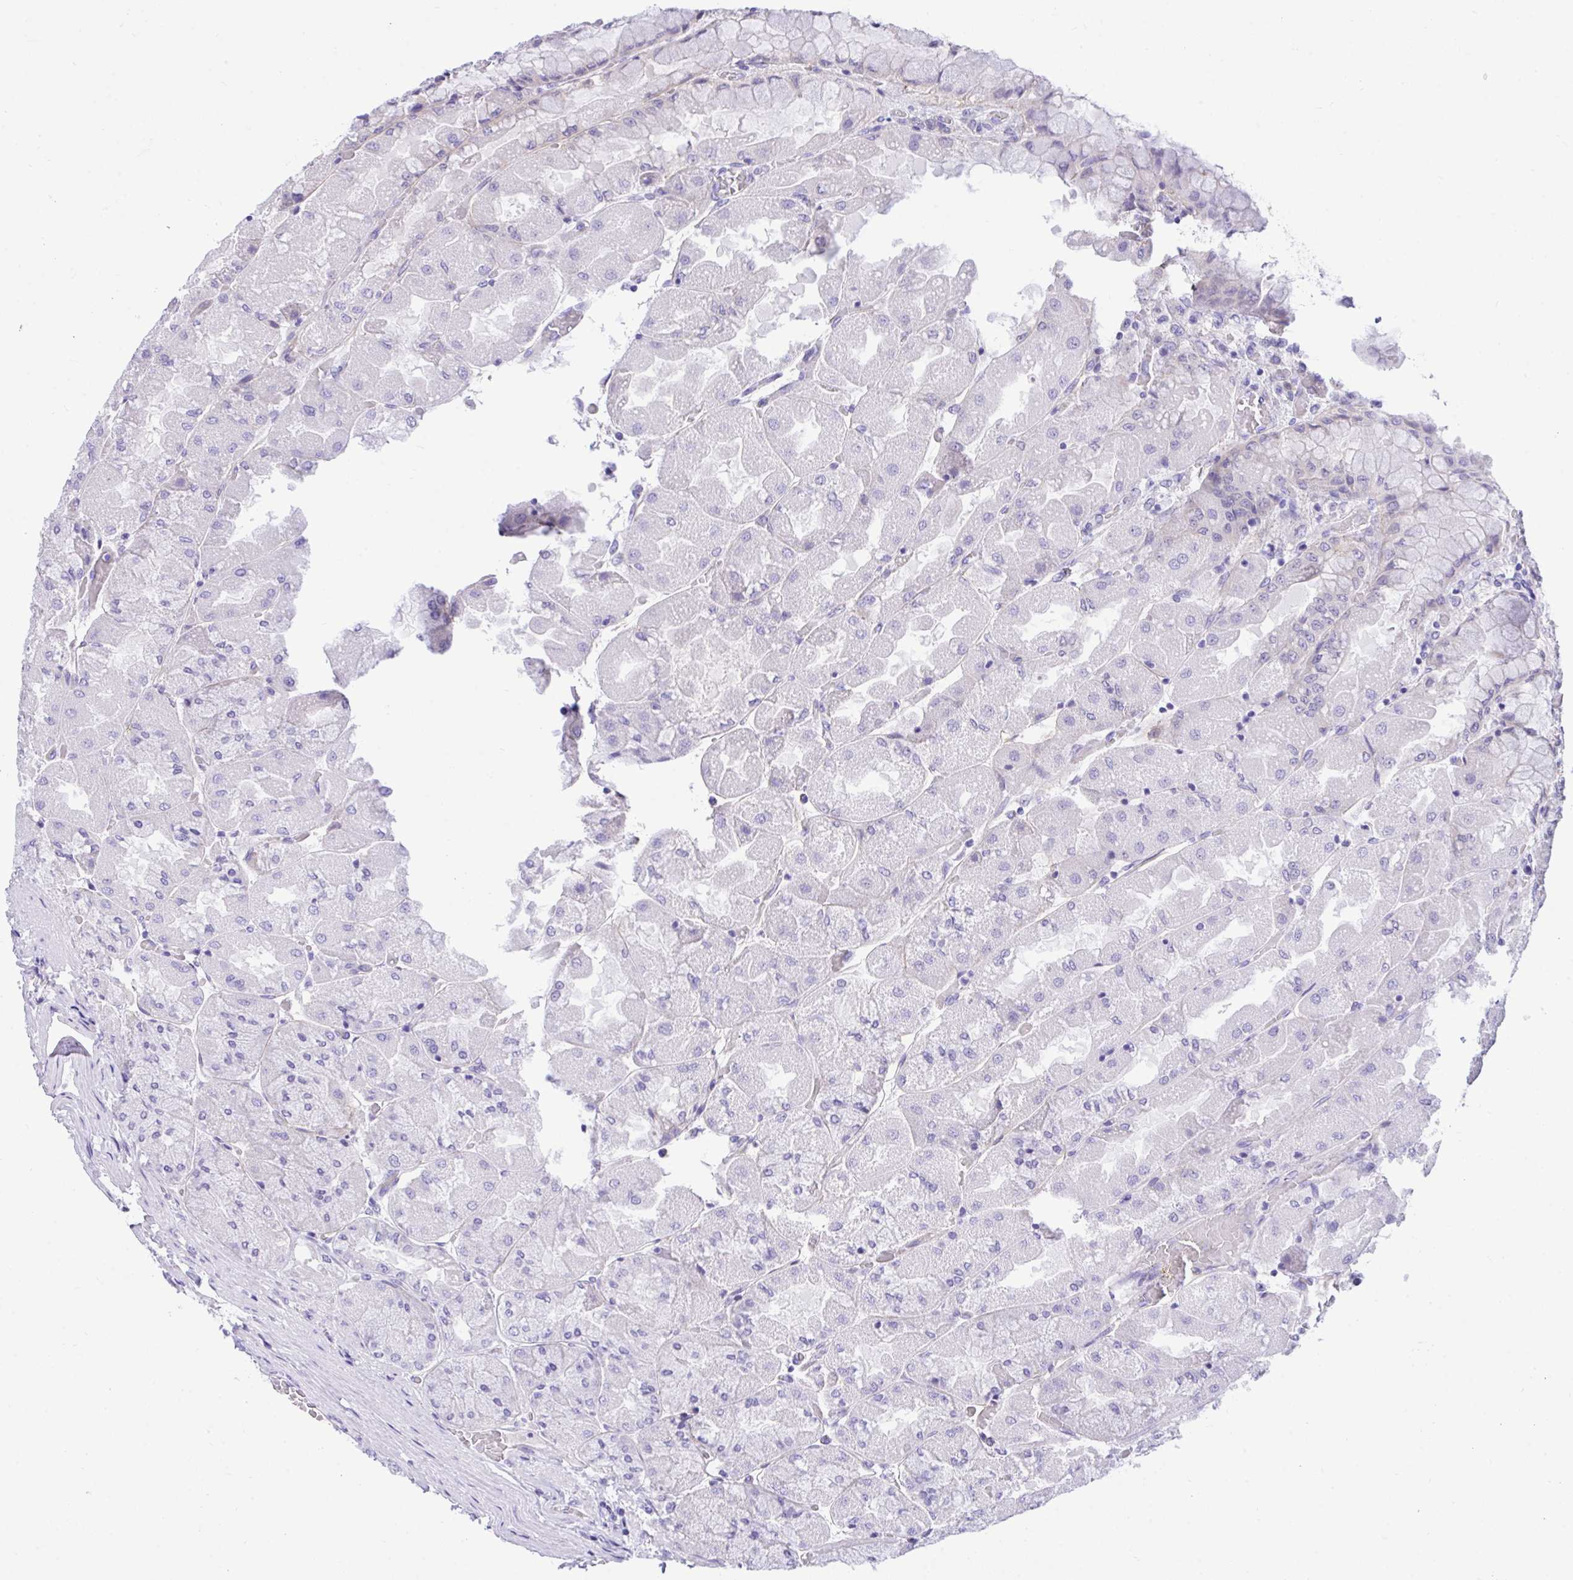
{"staining": {"intensity": "negative", "quantity": "none", "location": "none"}, "tissue": "stomach", "cell_type": "Glandular cells", "image_type": "normal", "snomed": [{"axis": "morphology", "description": "Normal tissue, NOS"}, {"axis": "topography", "description": "Stomach"}], "caption": "Glandular cells show no significant positivity in normal stomach. (Stains: DAB immunohistochemistry with hematoxylin counter stain, Microscopy: brightfield microscopy at high magnification).", "gene": "TLN2", "patient": {"sex": "female", "age": 61}}